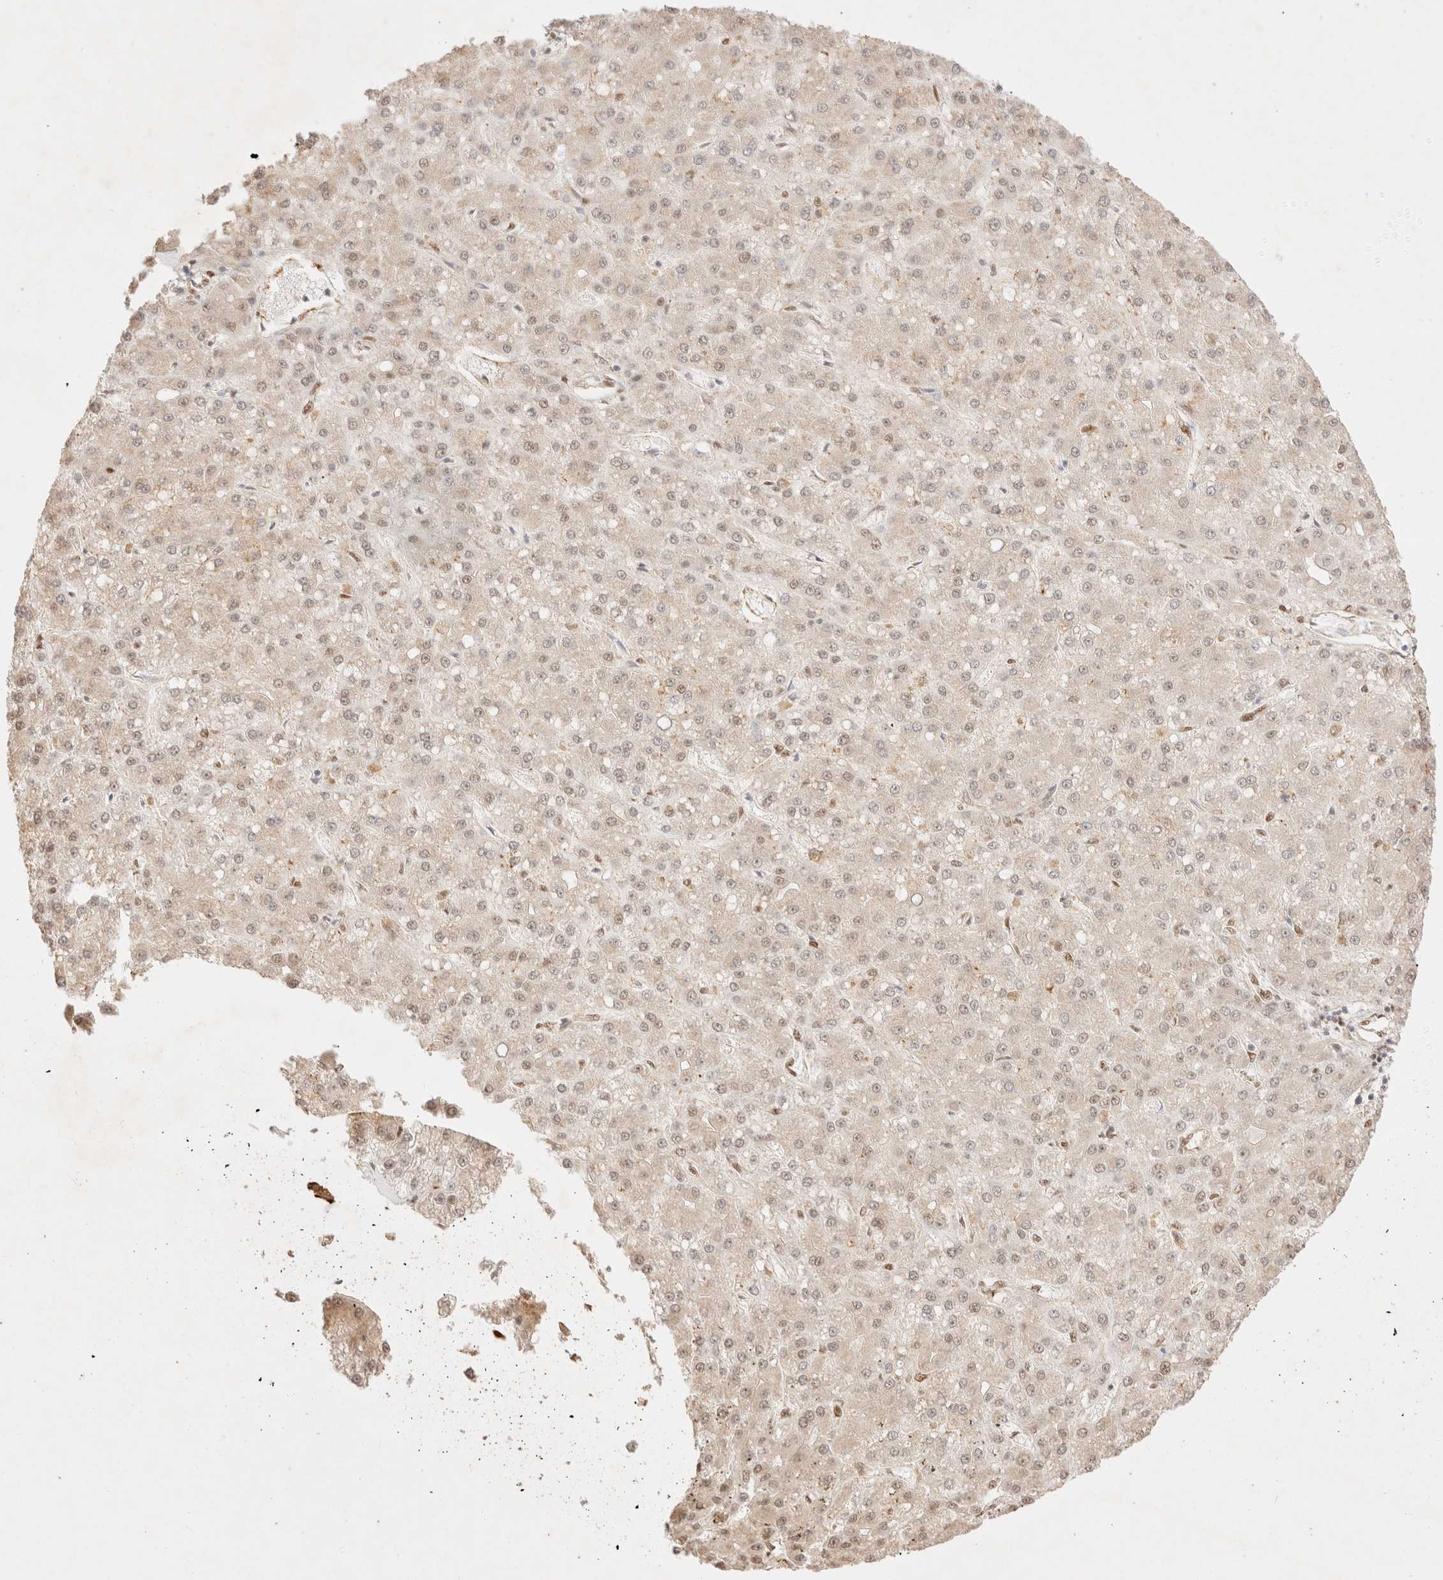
{"staining": {"intensity": "weak", "quantity": ">75%", "location": "nuclear"}, "tissue": "liver cancer", "cell_type": "Tumor cells", "image_type": "cancer", "snomed": [{"axis": "morphology", "description": "Carcinoma, Hepatocellular, NOS"}, {"axis": "topography", "description": "Liver"}], "caption": "Hepatocellular carcinoma (liver) was stained to show a protein in brown. There is low levels of weak nuclear staining in approximately >75% of tumor cells.", "gene": "ZNF768", "patient": {"sex": "male", "age": 67}}